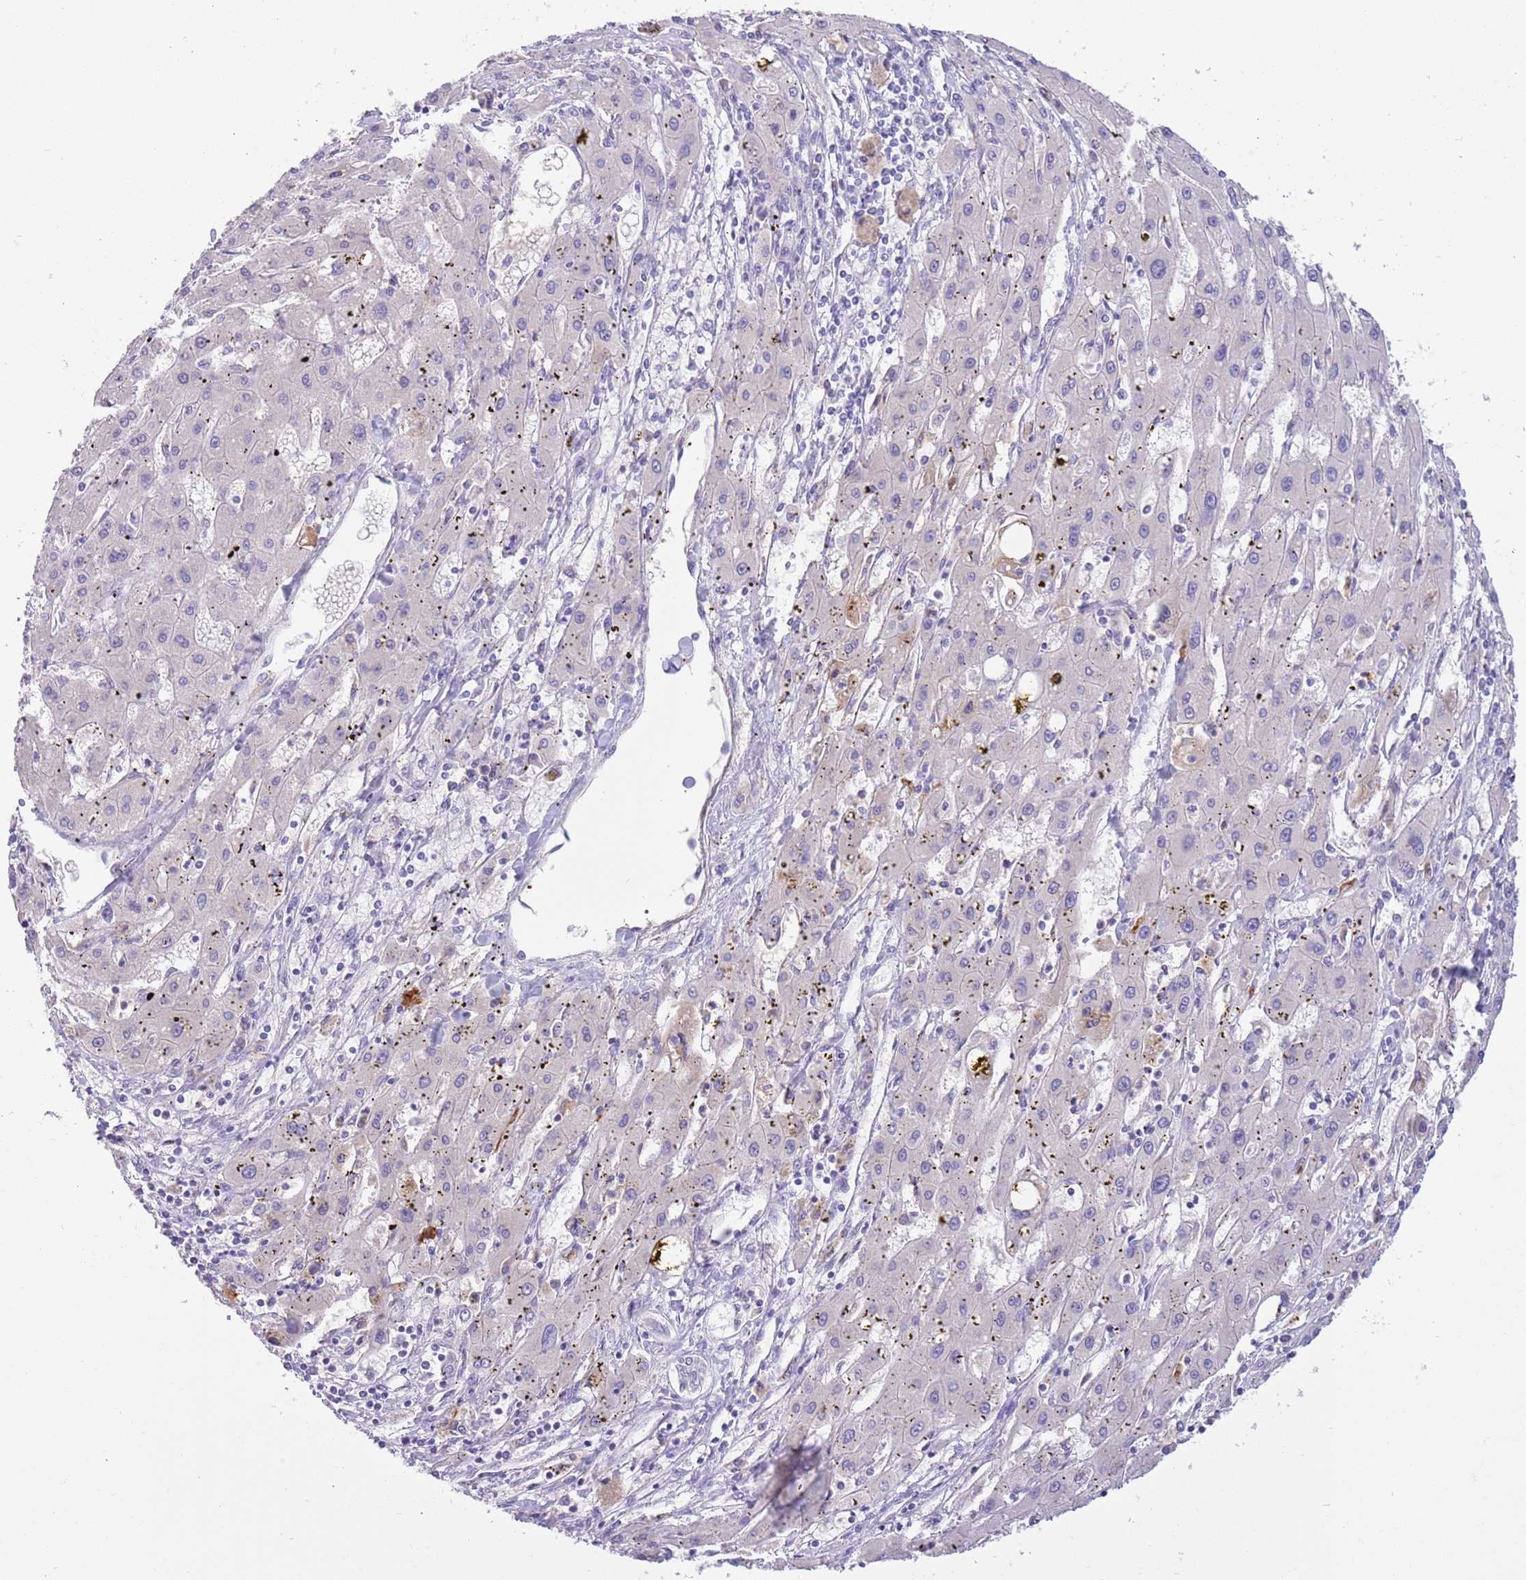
{"staining": {"intensity": "negative", "quantity": "none", "location": "none"}, "tissue": "liver cancer", "cell_type": "Tumor cells", "image_type": "cancer", "snomed": [{"axis": "morphology", "description": "Carcinoma, Hepatocellular, NOS"}, {"axis": "topography", "description": "Liver"}], "caption": "Micrograph shows no protein expression in tumor cells of liver cancer tissue.", "gene": "SFTPA1", "patient": {"sex": "male", "age": 72}}